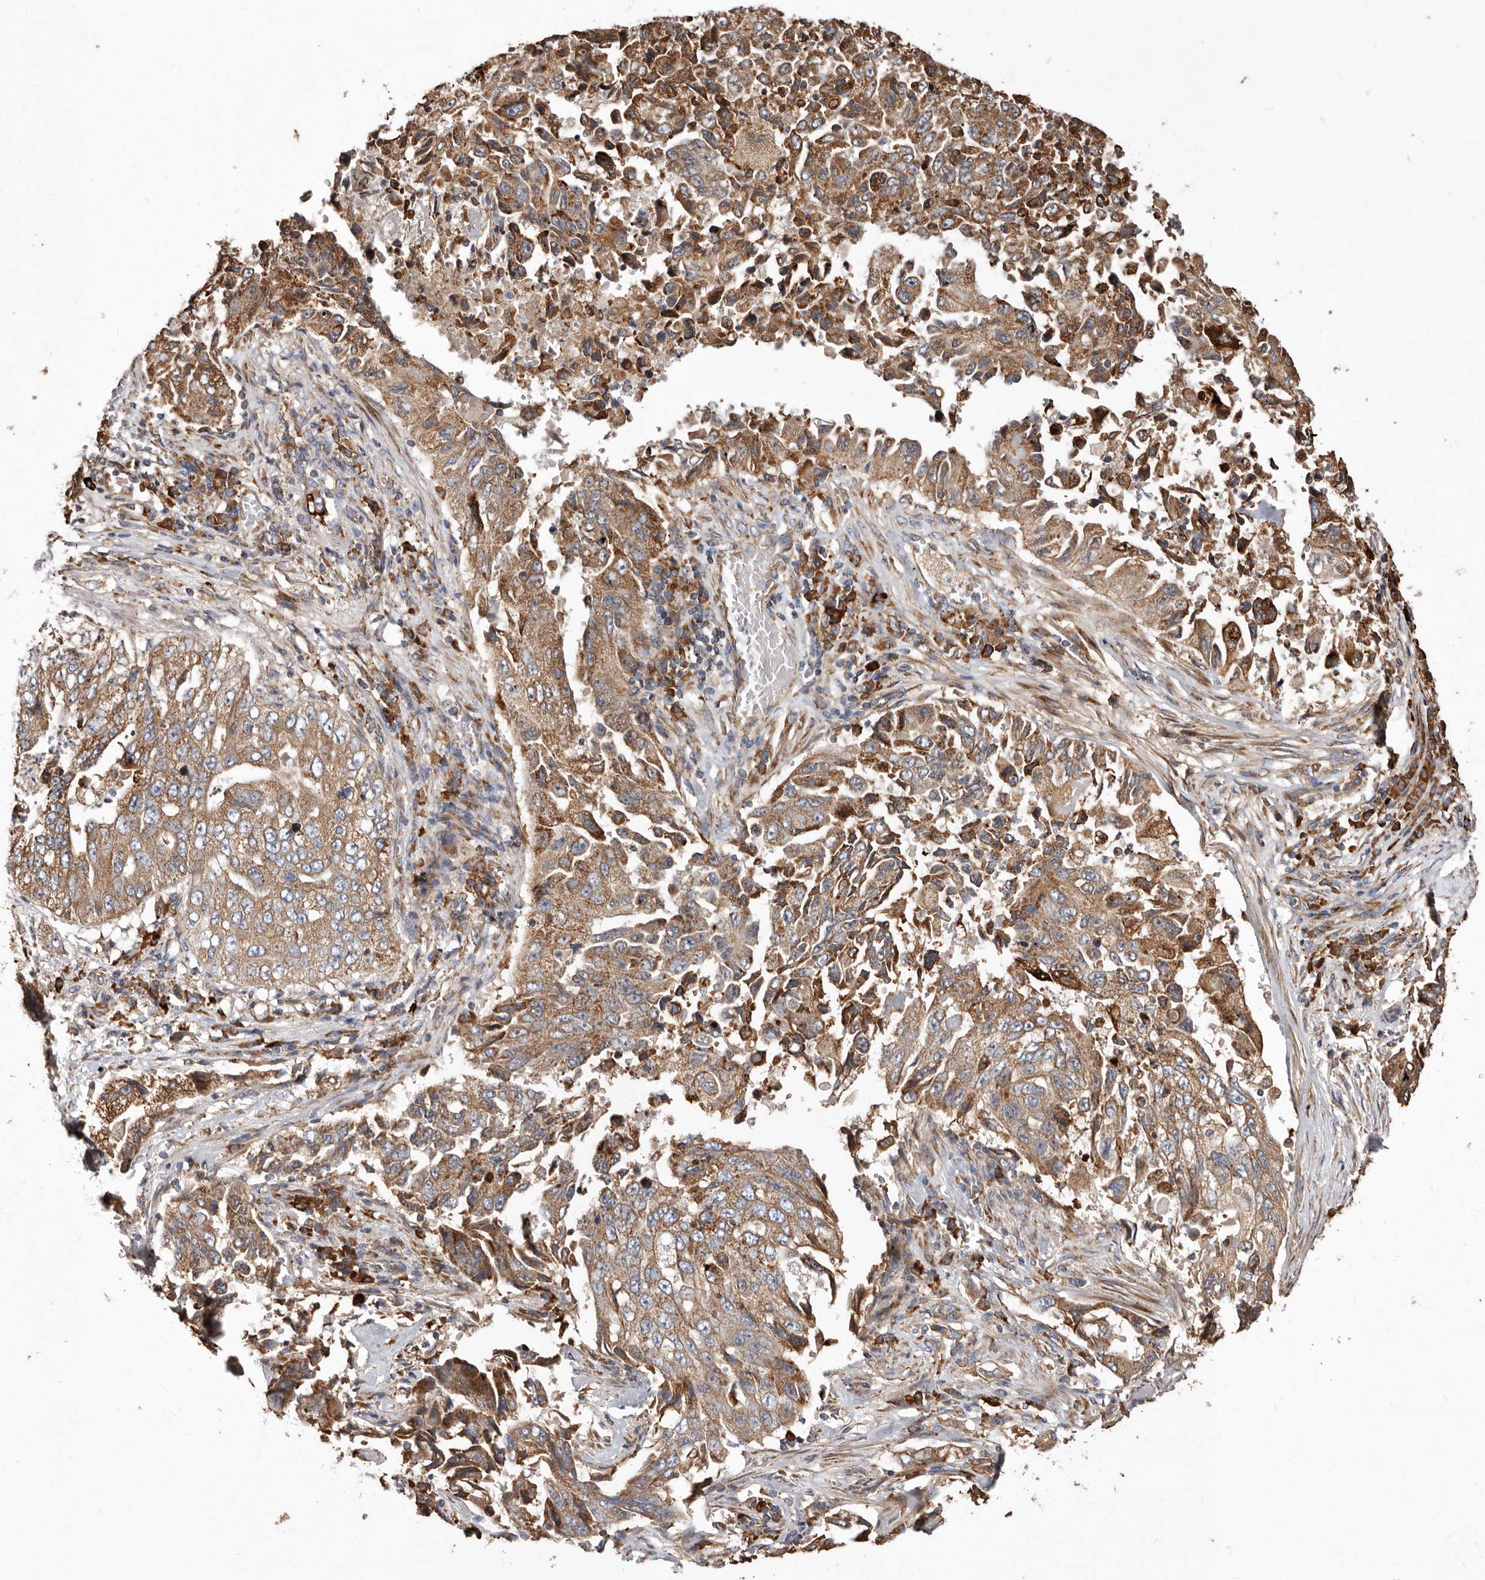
{"staining": {"intensity": "moderate", "quantity": ">75%", "location": "cytoplasmic/membranous"}, "tissue": "lung cancer", "cell_type": "Tumor cells", "image_type": "cancer", "snomed": [{"axis": "morphology", "description": "Adenocarcinoma, NOS"}, {"axis": "topography", "description": "Lung"}], "caption": "Immunohistochemical staining of lung adenocarcinoma shows medium levels of moderate cytoplasmic/membranous protein staining in about >75% of tumor cells.", "gene": "STEAP2", "patient": {"sex": "female", "age": 51}}